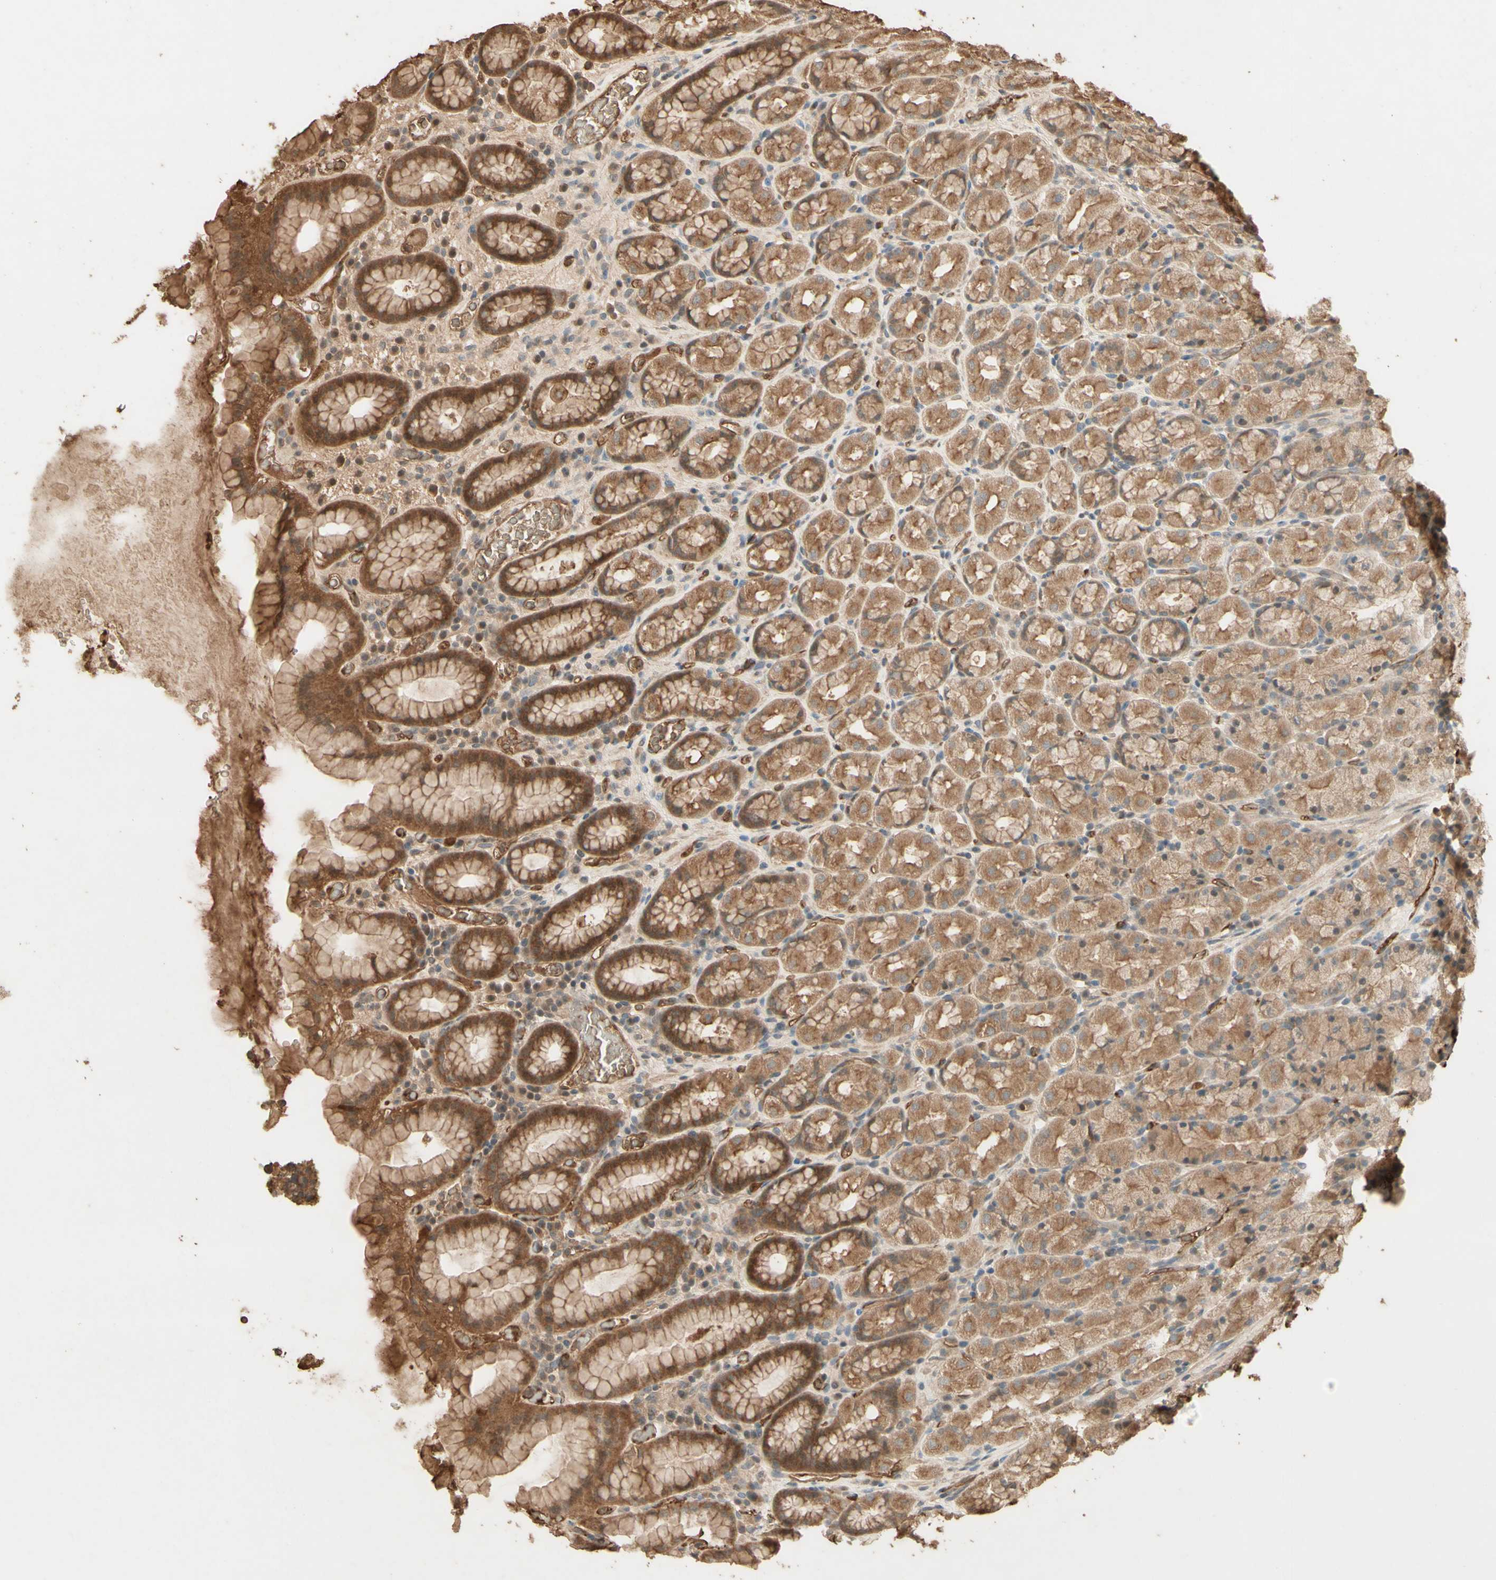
{"staining": {"intensity": "moderate", "quantity": ">75%", "location": "cytoplasmic/membranous"}, "tissue": "stomach", "cell_type": "Glandular cells", "image_type": "normal", "snomed": [{"axis": "morphology", "description": "Normal tissue, NOS"}, {"axis": "topography", "description": "Stomach, upper"}], "caption": "This is a micrograph of immunohistochemistry (IHC) staining of normal stomach, which shows moderate staining in the cytoplasmic/membranous of glandular cells.", "gene": "SMAD9", "patient": {"sex": "male", "age": 68}}